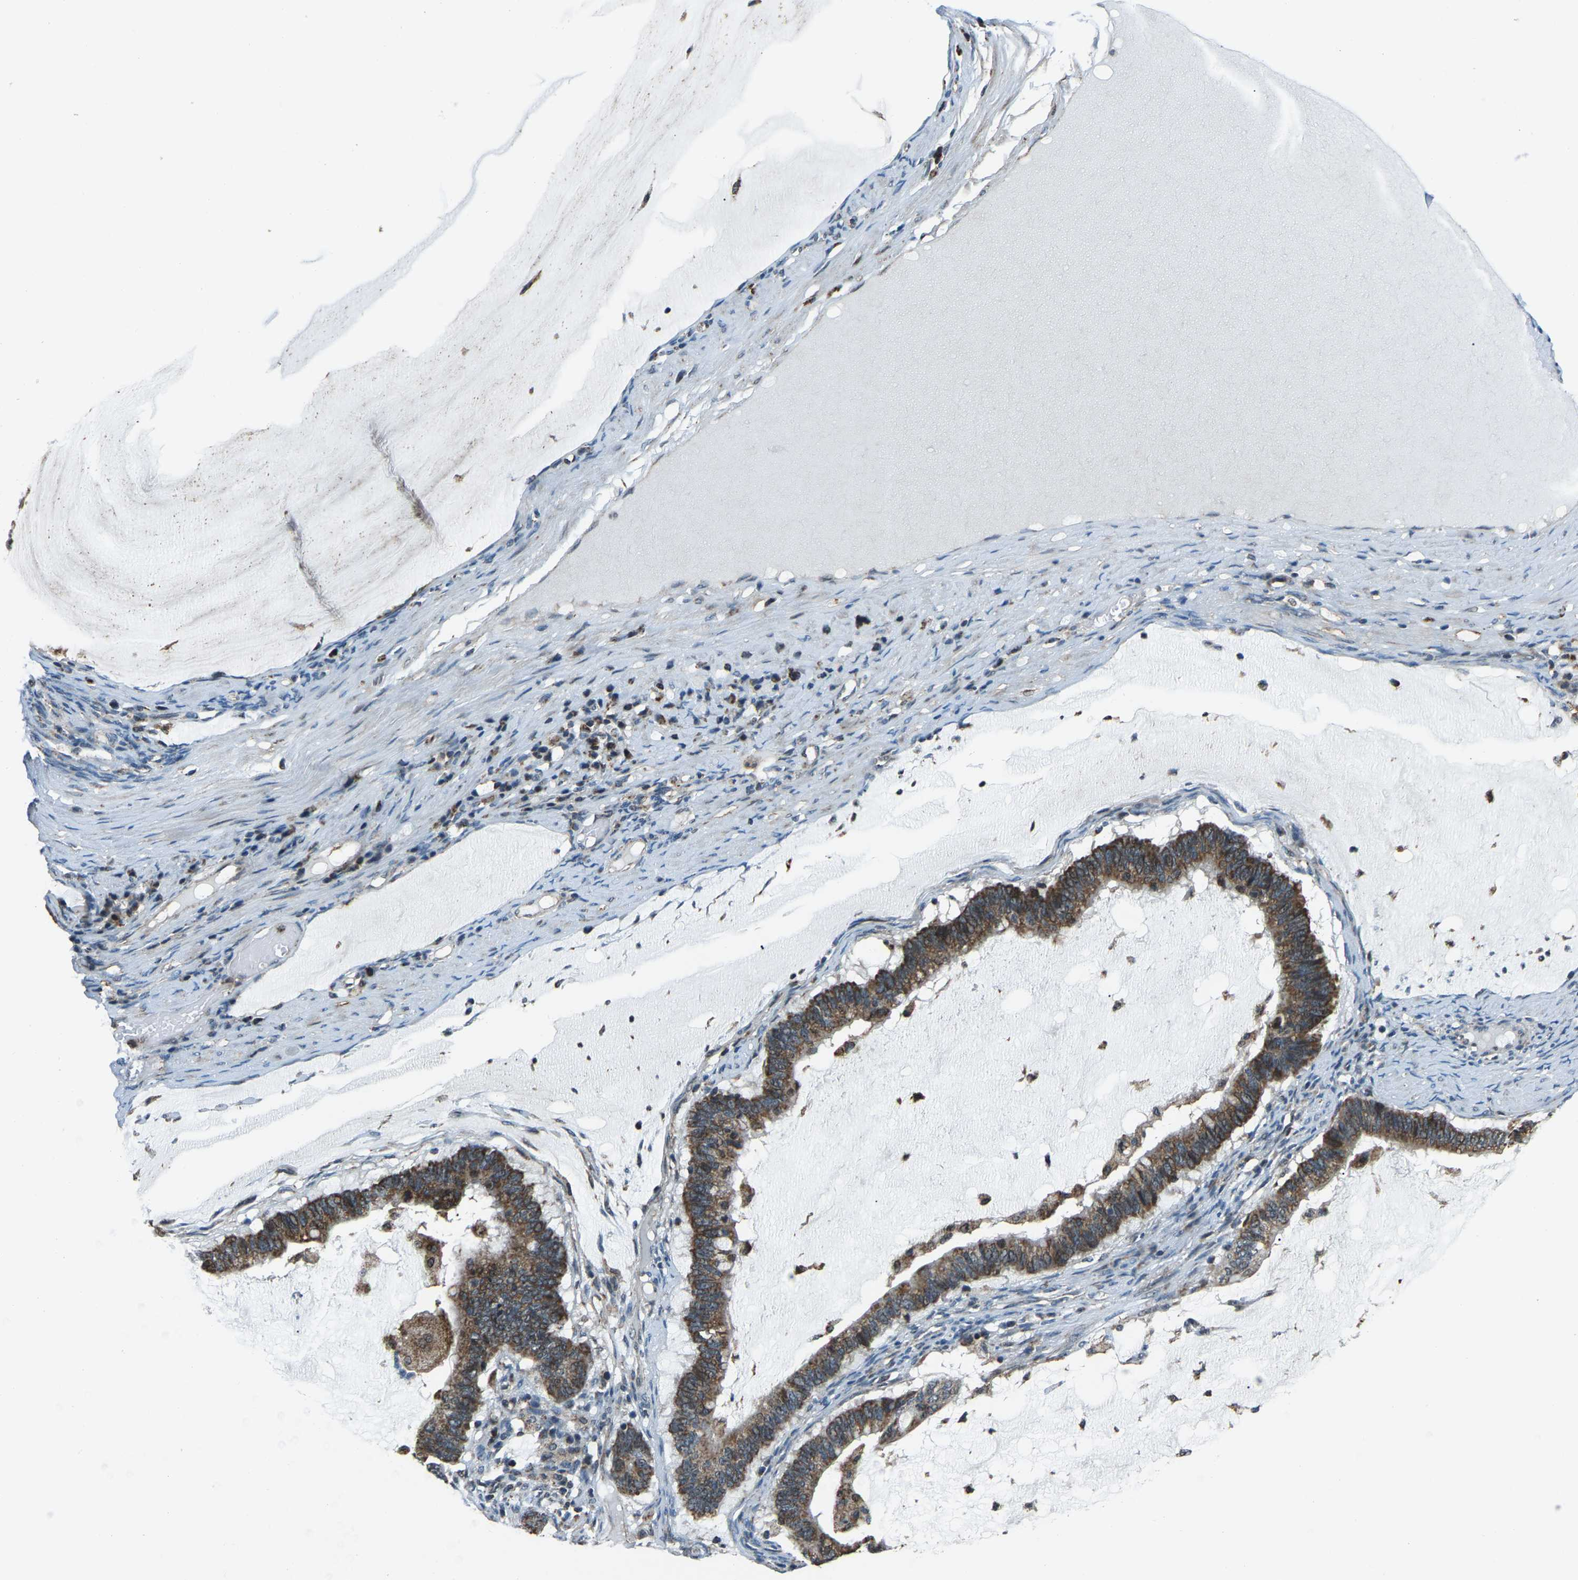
{"staining": {"intensity": "moderate", "quantity": ">75%", "location": "cytoplasmic/membranous"}, "tissue": "ovarian cancer", "cell_type": "Tumor cells", "image_type": "cancer", "snomed": [{"axis": "morphology", "description": "Cystadenocarcinoma, mucinous, NOS"}, {"axis": "topography", "description": "Ovary"}], "caption": "IHC staining of ovarian cancer (mucinous cystadenocarcinoma), which reveals medium levels of moderate cytoplasmic/membranous staining in about >75% of tumor cells indicating moderate cytoplasmic/membranous protein positivity. The staining was performed using DAB (3,3'-diaminobenzidine) (brown) for protein detection and nuclei were counterstained in hematoxylin (blue).", "gene": "RBM33", "patient": {"sex": "female", "age": 61}}